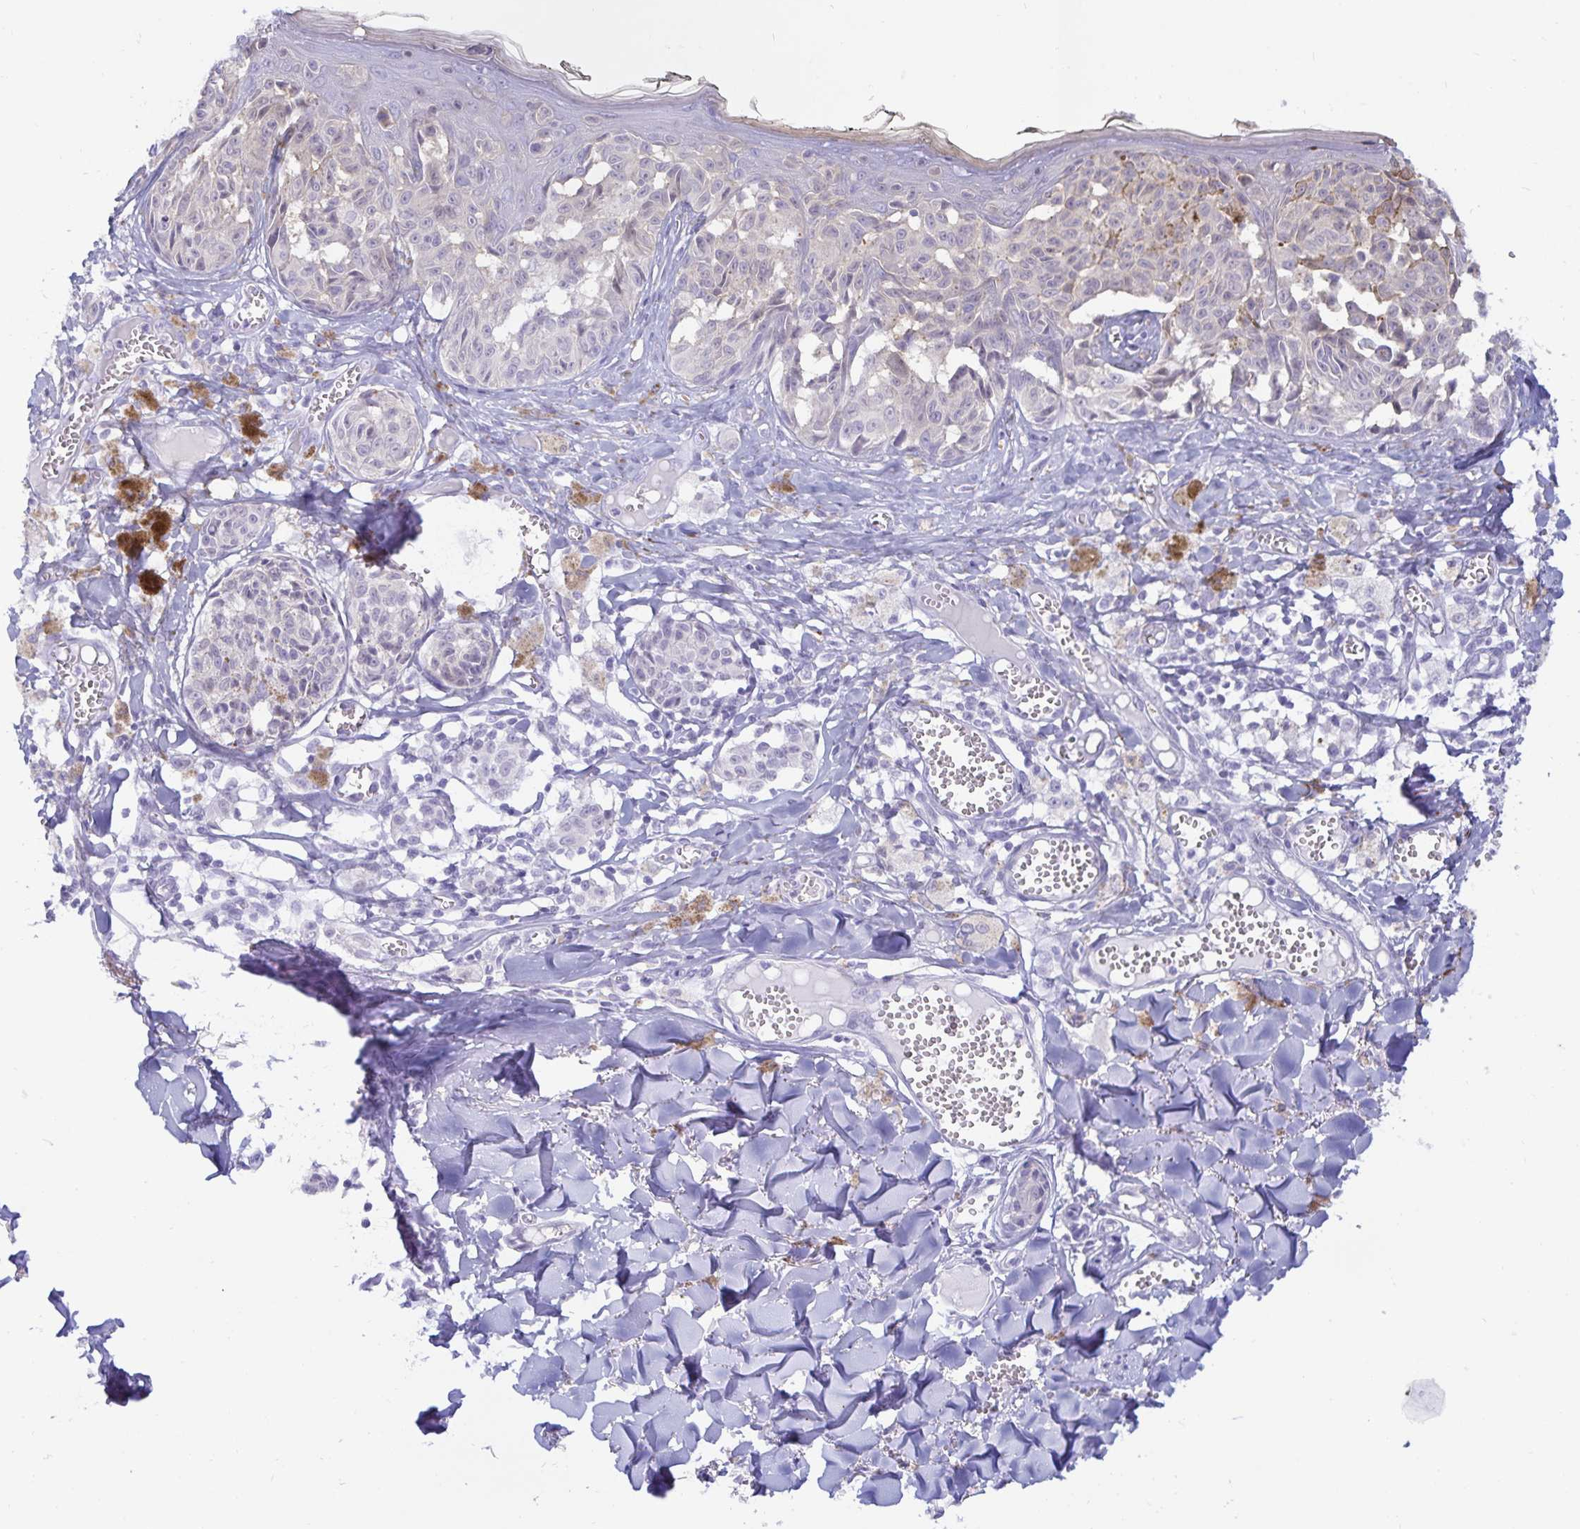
{"staining": {"intensity": "negative", "quantity": "none", "location": "none"}, "tissue": "melanoma", "cell_type": "Tumor cells", "image_type": "cancer", "snomed": [{"axis": "morphology", "description": "Malignant melanoma, NOS"}, {"axis": "topography", "description": "Skin"}], "caption": "A micrograph of melanoma stained for a protein shows no brown staining in tumor cells.", "gene": "MON2", "patient": {"sex": "female", "age": 43}}